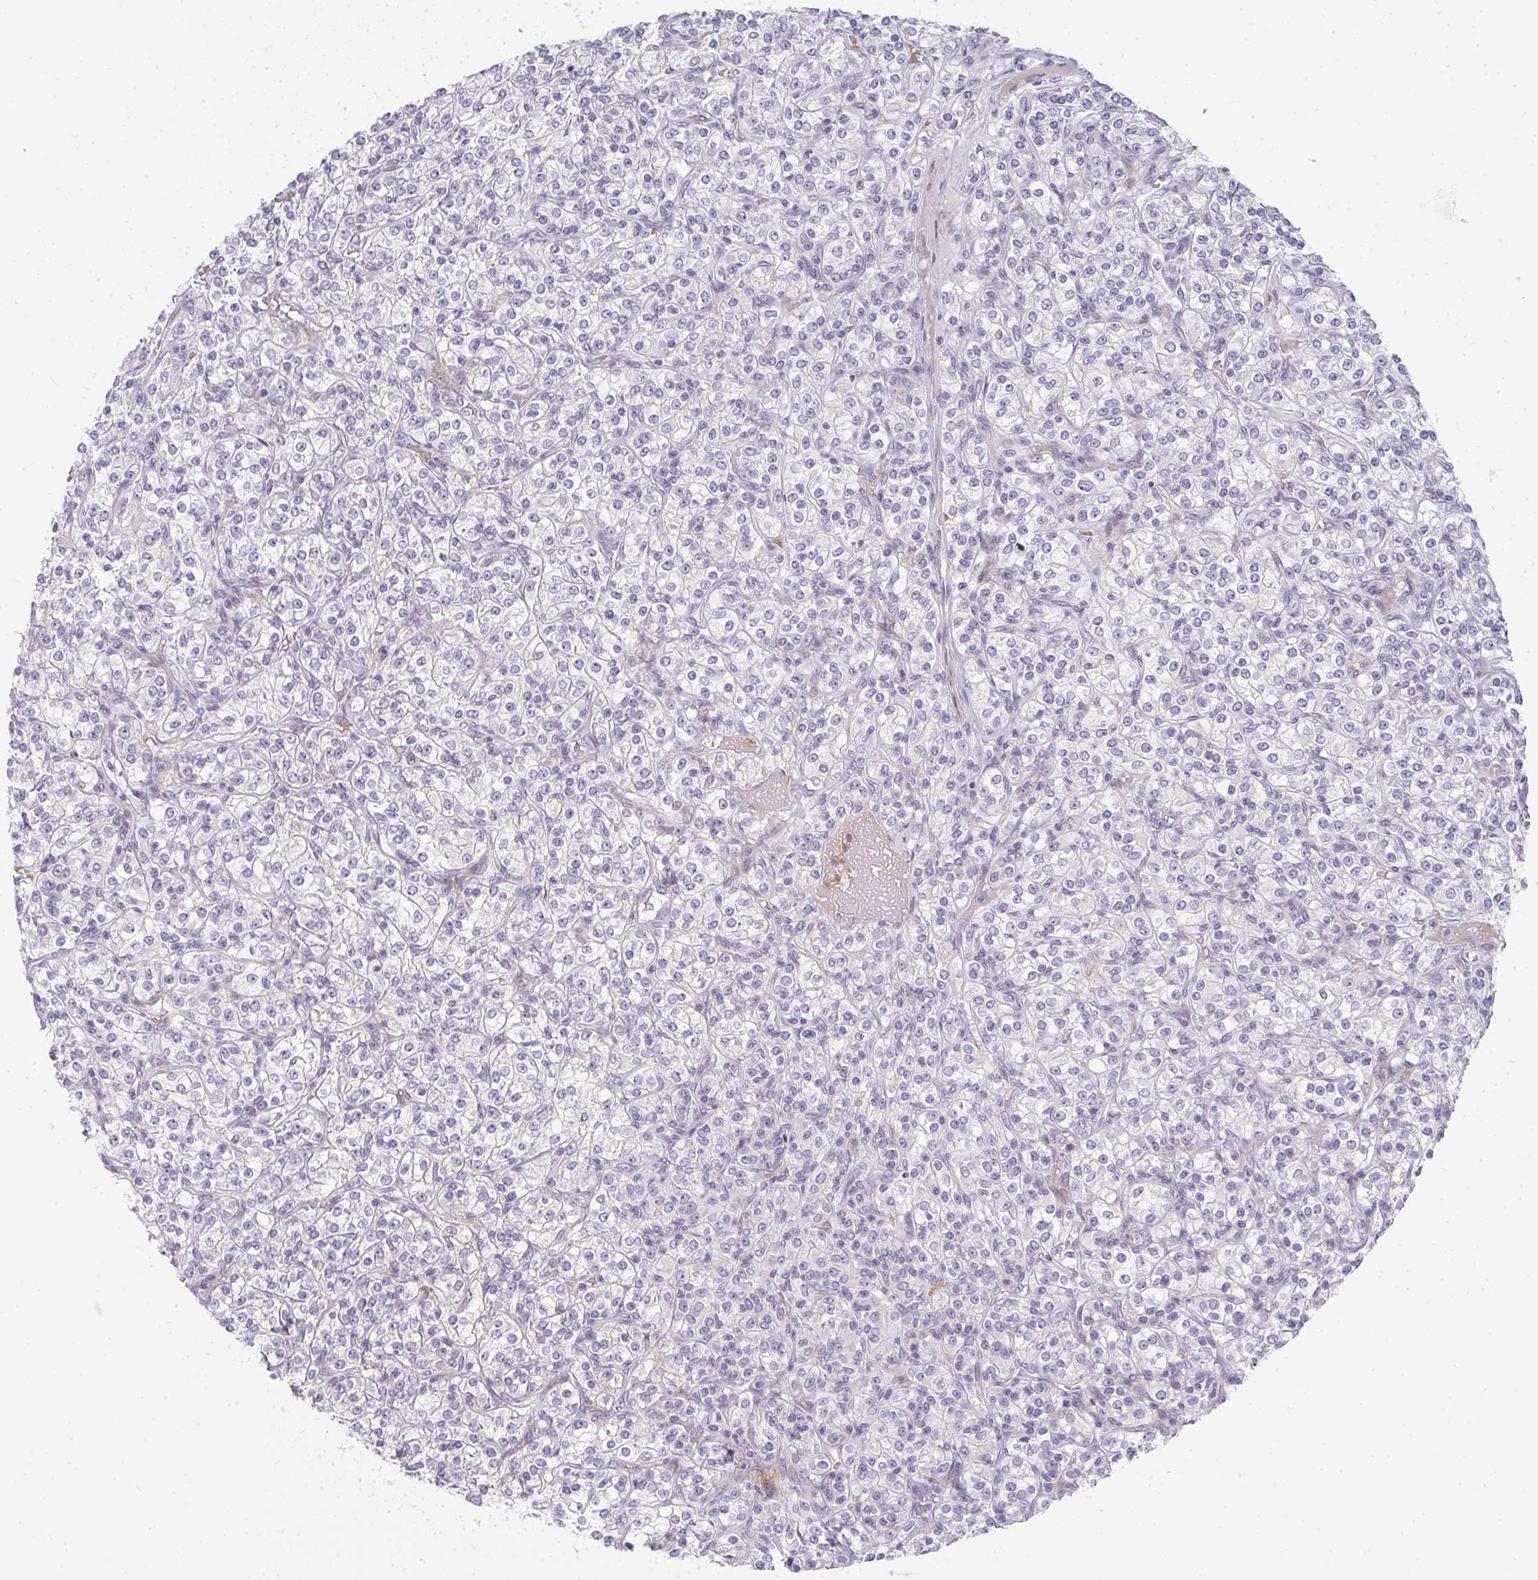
{"staining": {"intensity": "negative", "quantity": "none", "location": "none"}, "tissue": "renal cancer", "cell_type": "Tumor cells", "image_type": "cancer", "snomed": [{"axis": "morphology", "description": "Adenocarcinoma, NOS"}, {"axis": "topography", "description": "Kidney"}], "caption": "Tumor cells show no significant protein positivity in adenocarcinoma (renal).", "gene": "NEU2", "patient": {"sex": "male", "age": 77}}